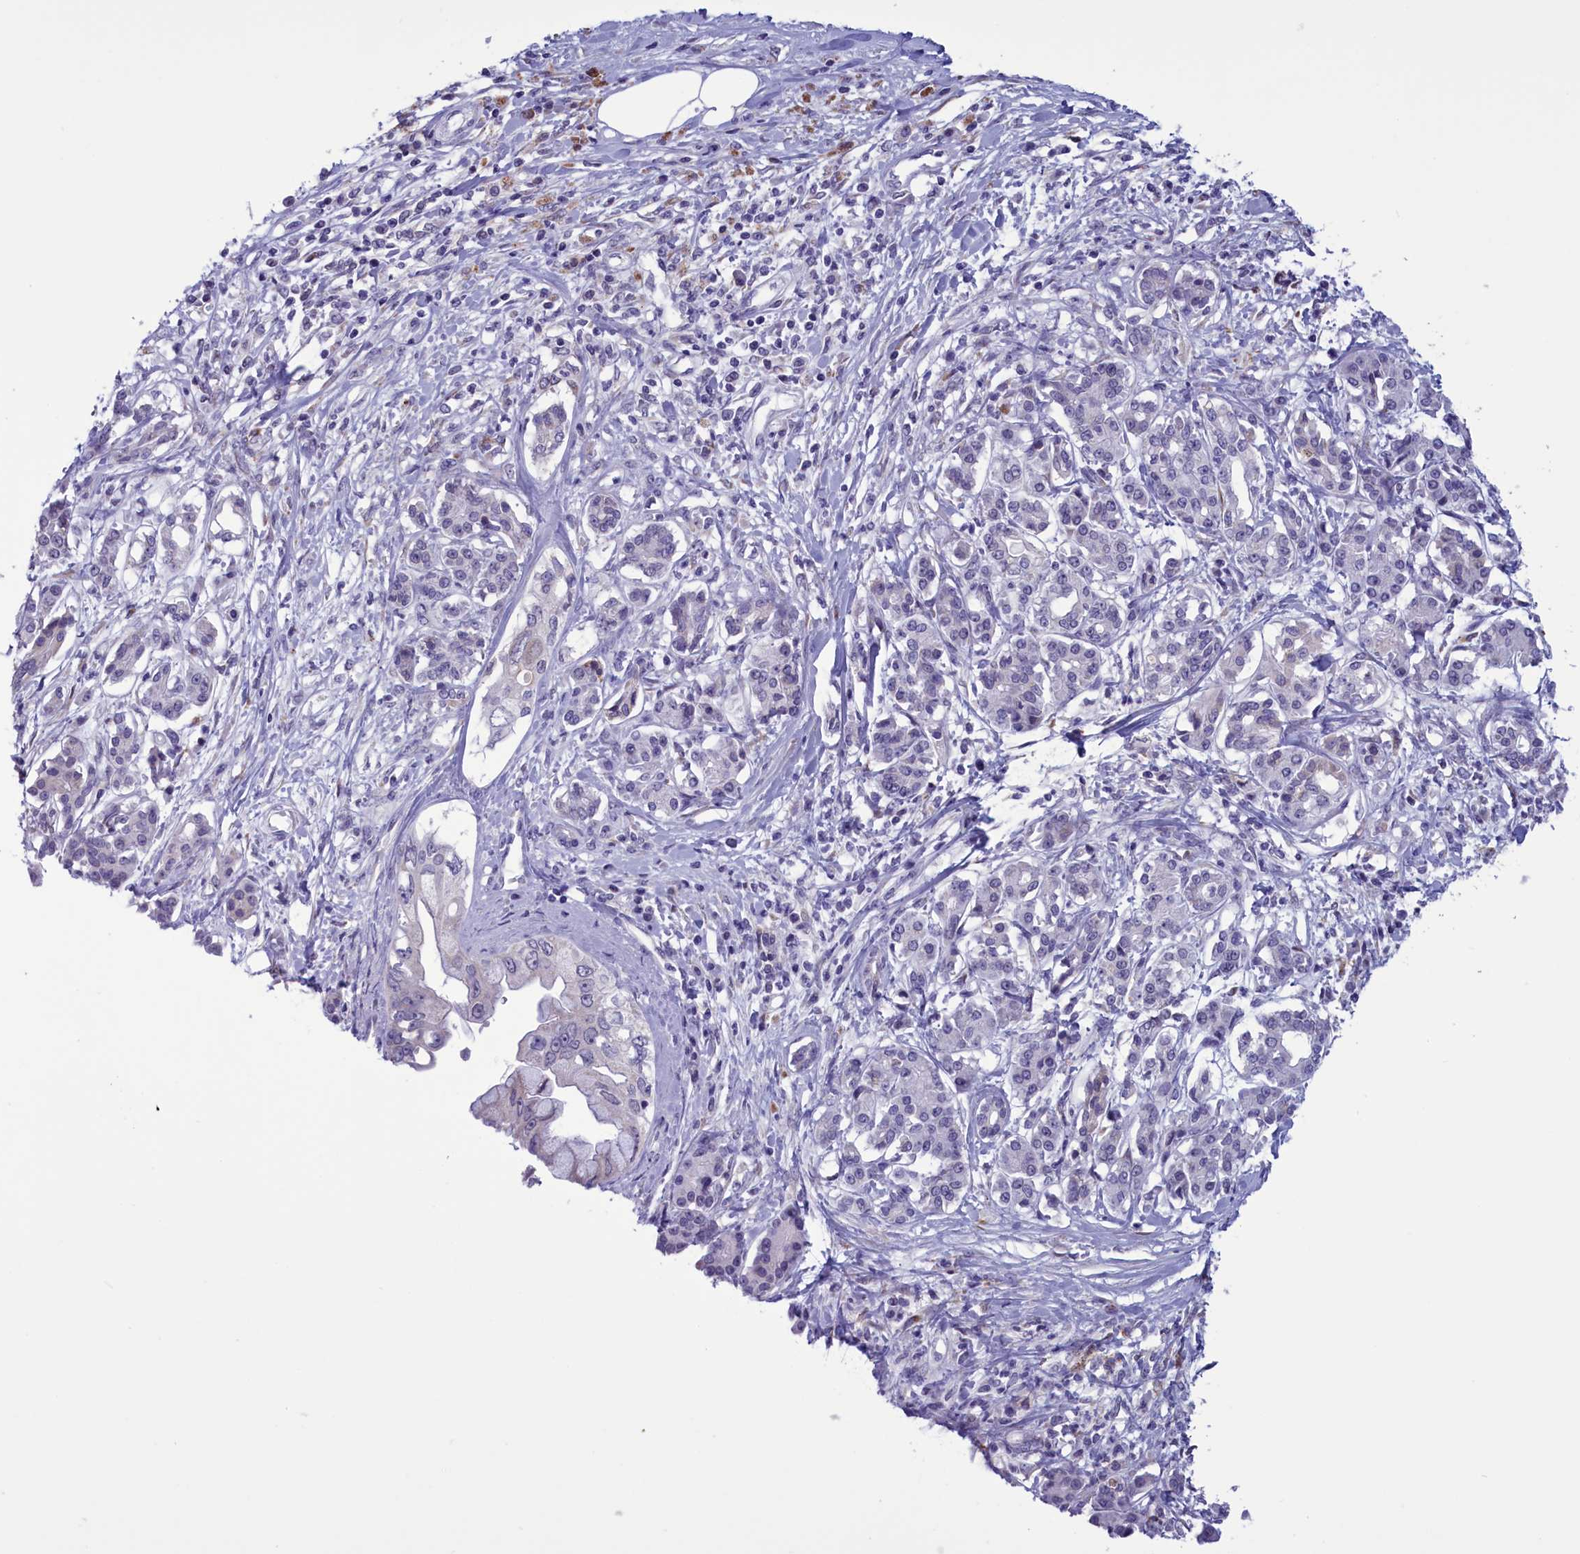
{"staining": {"intensity": "negative", "quantity": "none", "location": "none"}, "tissue": "pancreatic cancer", "cell_type": "Tumor cells", "image_type": "cancer", "snomed": [{"axis": "morphology", "description": "Adenocarcinoma, NOS"}, {"axis": "topography", "description": "Pancreas"}], "caption": "The micrograph reveals no staining of tumor cells in pancreatic adenocarcinoma.", "gene": "PARS2", "patient": {"sex": "female", "age": 56}}